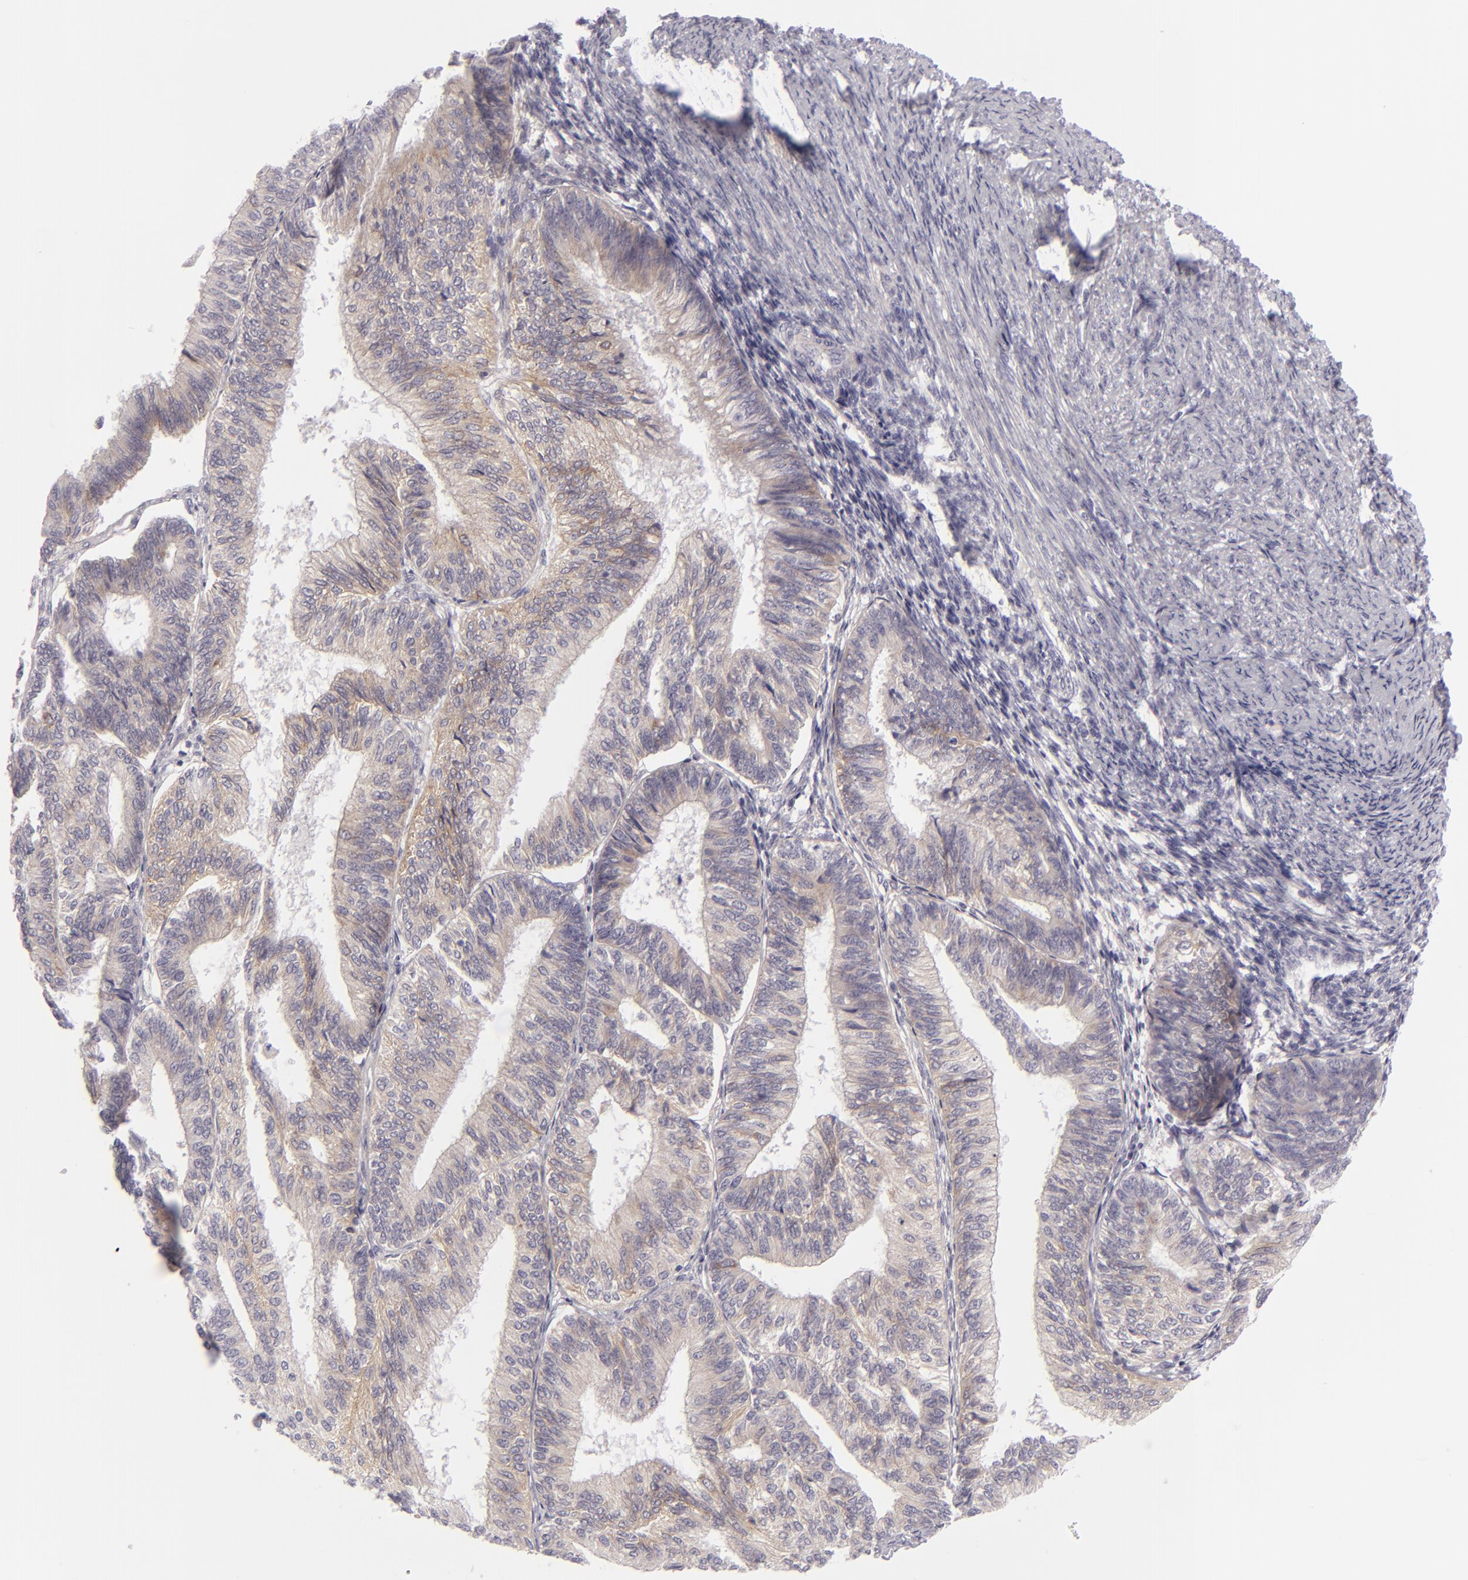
{"staining": {"intensity": "weak", "quantity": ">75%", "location": "cytoplasmic/membranous"}, "tissue": "endometrial cancer", "cell_type": "Tumor cells", "image_type": "cancer", "snomed": [{"axis": "morphology", "description": "Adenocarcinoma, NOS"}, {"axis": "topography", "description": "Endometrium"}], "caption": "Approximately >75% of tumor cells in endometrial cancer demonstrate weak cytoplasmic/membranous protein positivity as visualized by brown immunohistochemical staining.", "gene": "DLG4", "patient": {"sex": "female", "age": 55}}